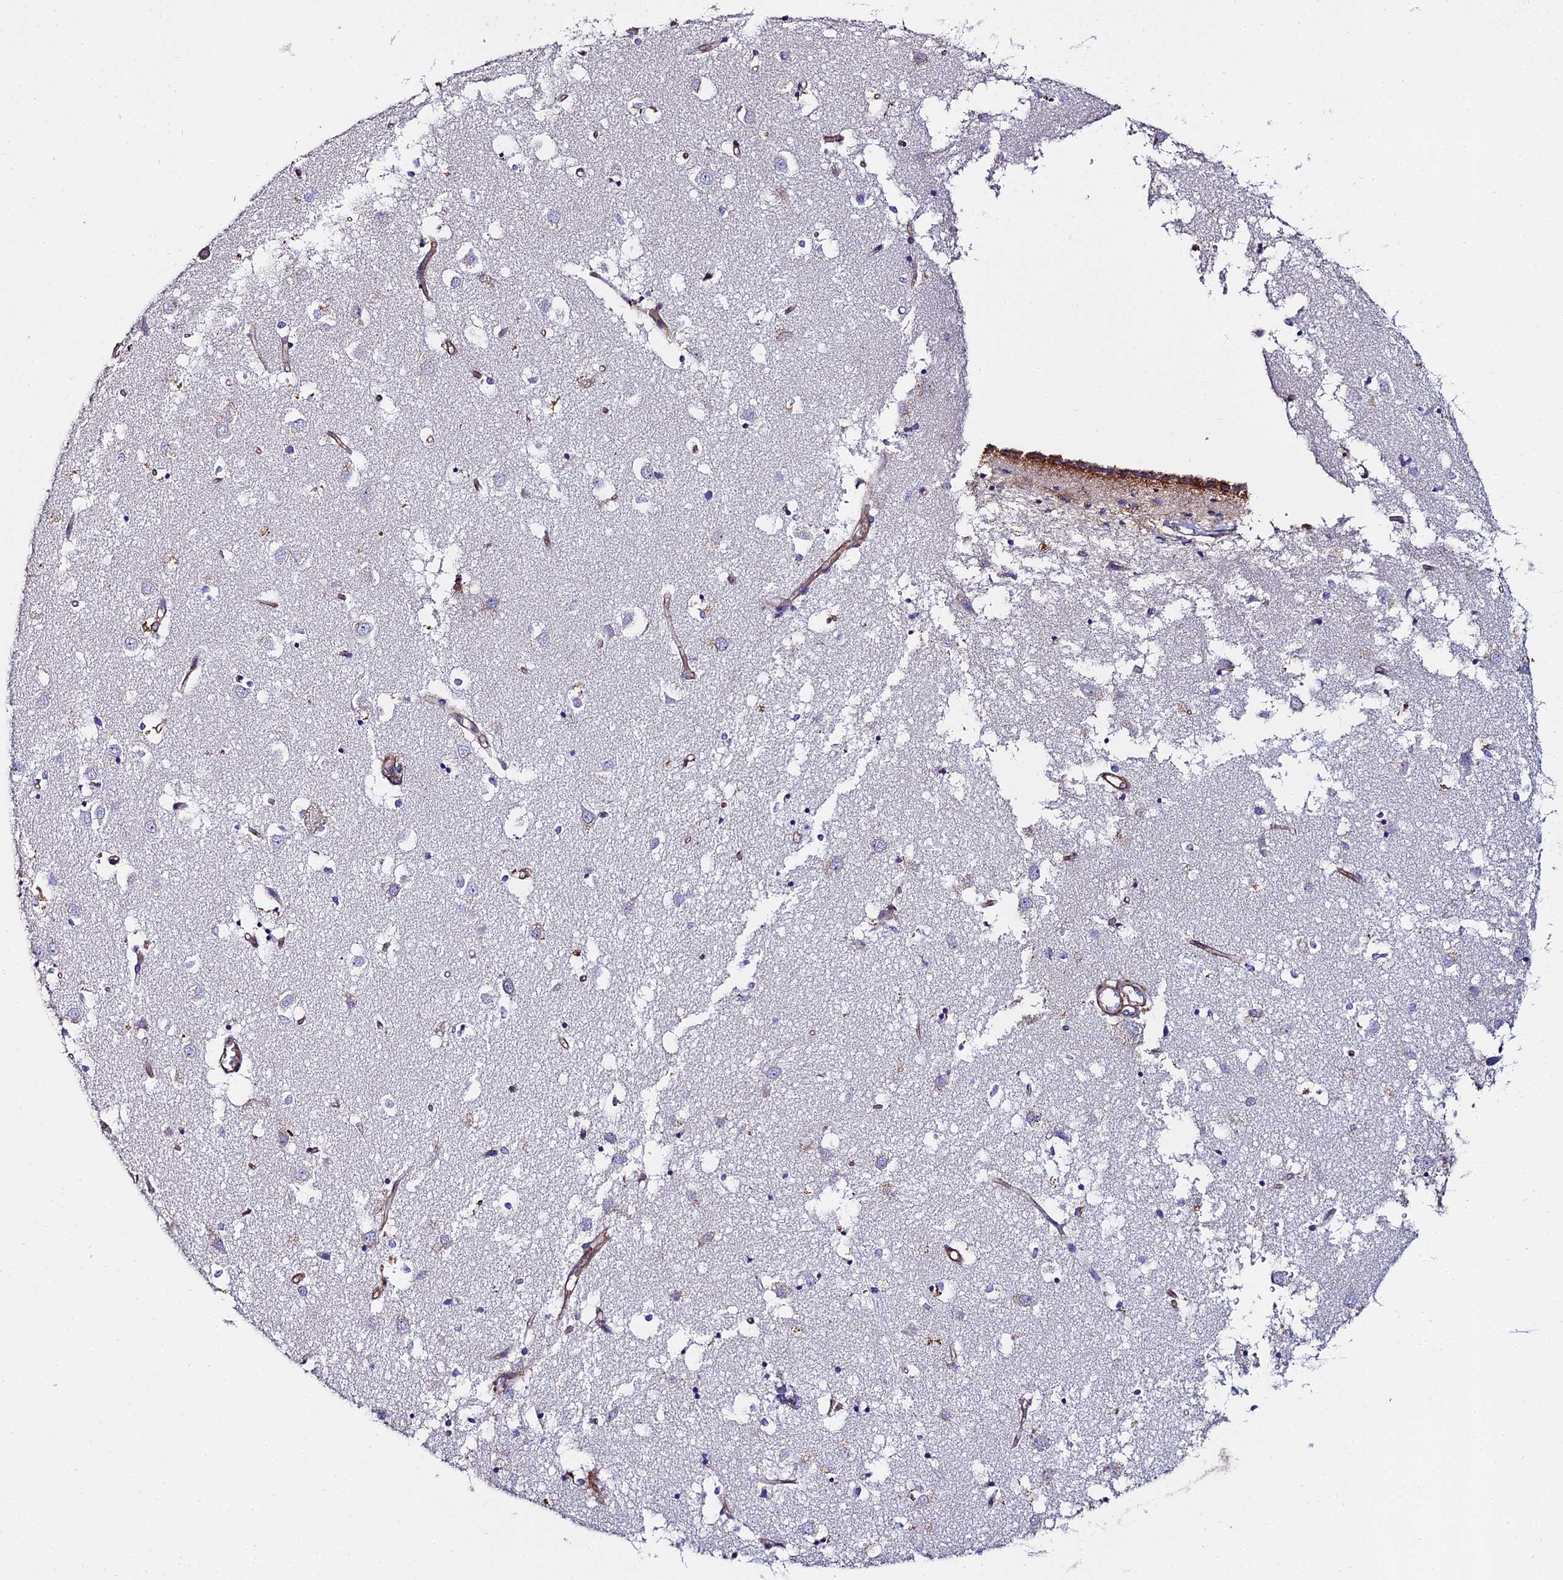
{"staining": {"intensity": "negative", "quantity": "none", "location": "none"}, "tissue": "caudate", "cell_type": "Glial cells", "image_type": "normal", "snomed": [{"axis": "morphology", "description": "Normal tissue, NOS"}, {"axis": "topography", "description": "Lateral ventricle wall"}], "caption": "Immunohistochemistry micrograph of normal caudate: caudate stained with DAB (3,3'-diaminobenzidine) displays no significant protein expression in glial cells.", "gene": "C6", "patient": {"sex": "male", "age": 70}}